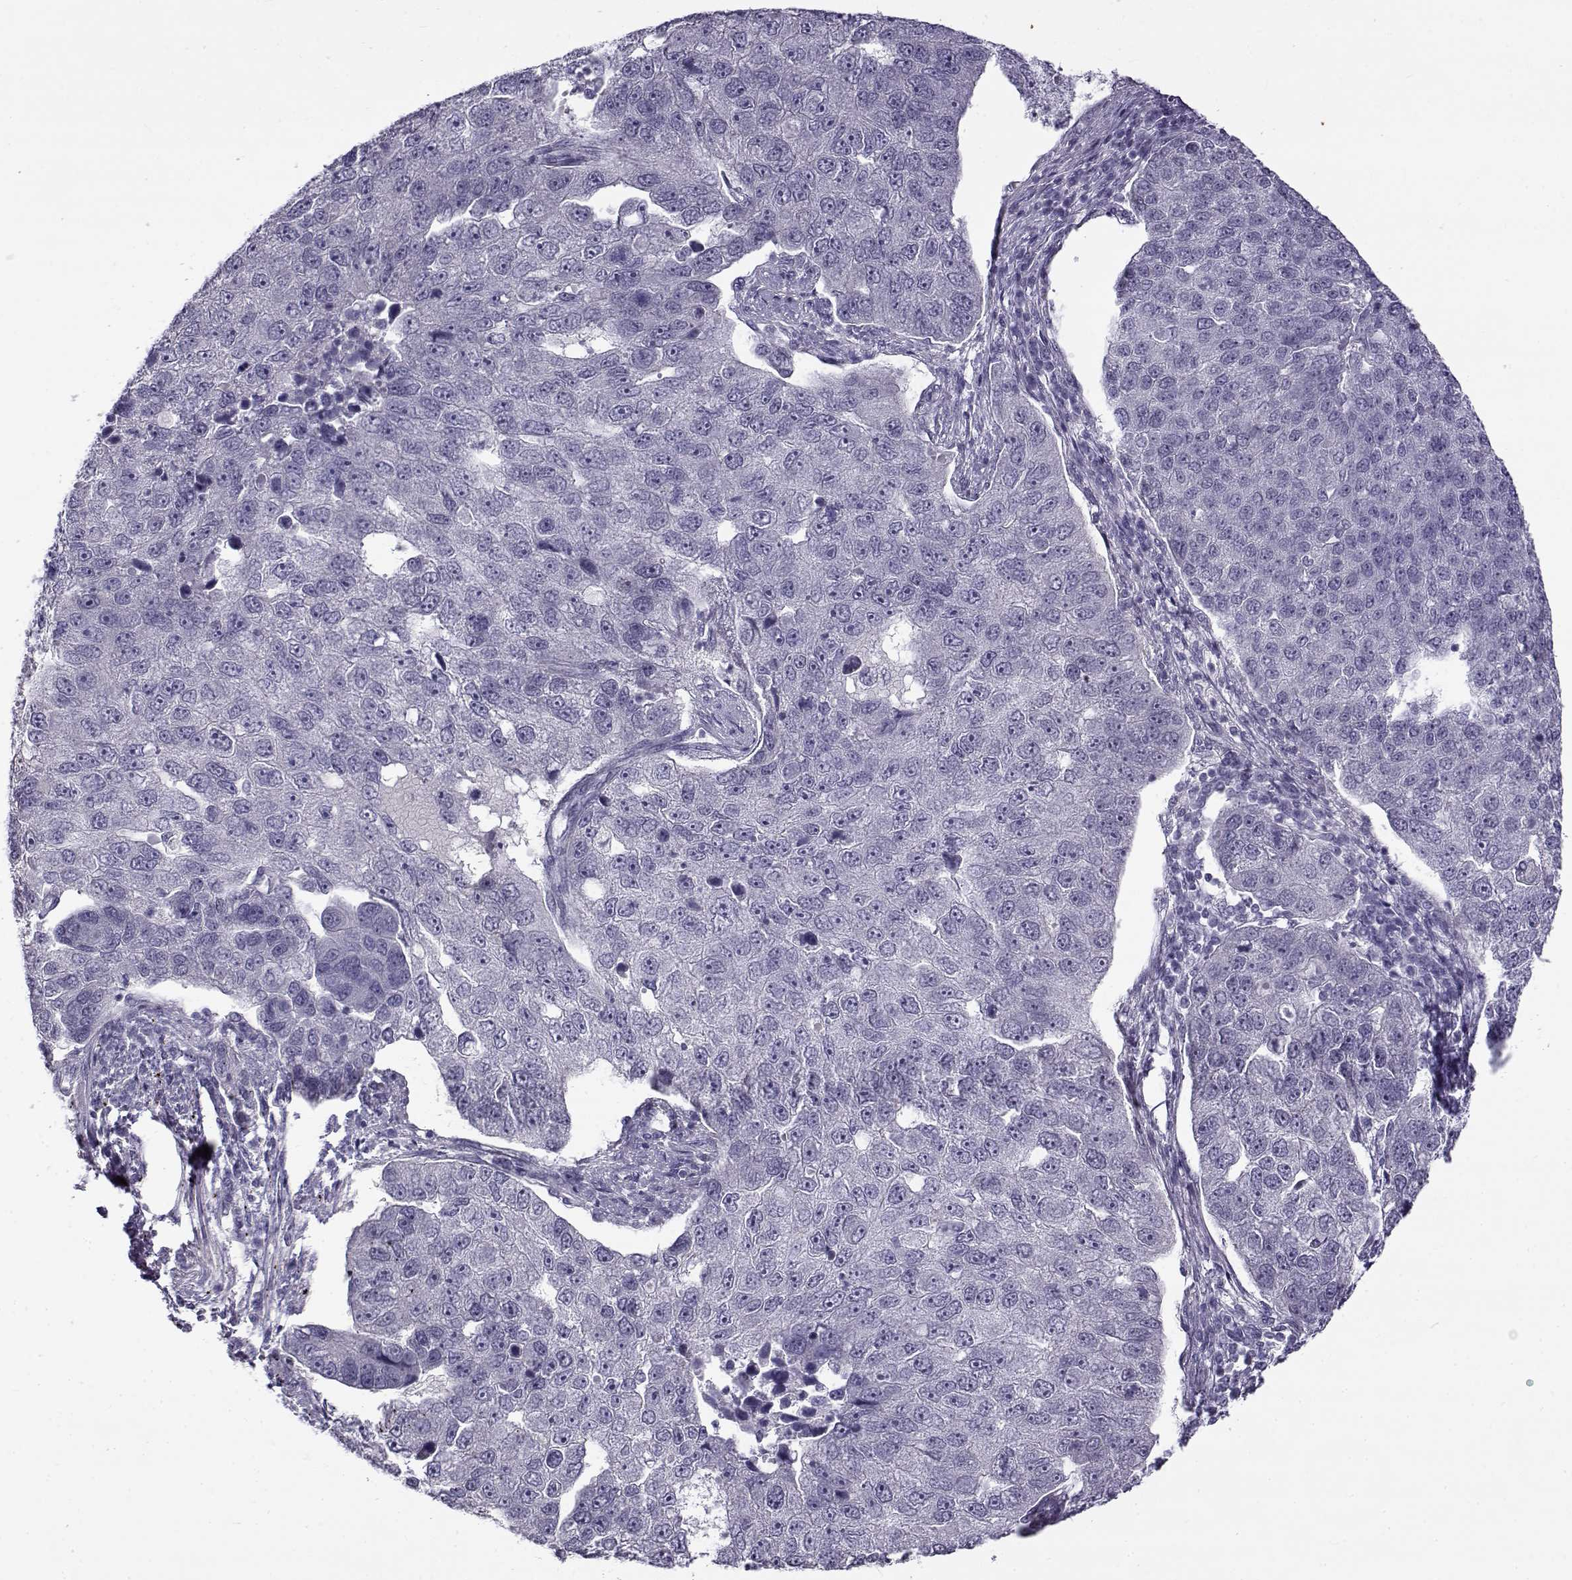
{"staining": {"intensity": "negative", "quantity": "none", "location": "none"}, "tissue": "pancreatic cancer", "cell_type": "Tumor cells", "image_type": "cancer", "snomed": [{"axis": "morphology", "description": "Adenocarcinoma, NOS"}, {"axis": "topography", "description": "Pancreas"}], "caption": "The histopathology image displays no significant staining in tumor cells of pancreatic adenocarcinoma. (Immunohistochemistry (ihc), brightfield microscopy, high magnification).", "gene": "TEX55", "patient": {"sex": "female", "age": 61}}